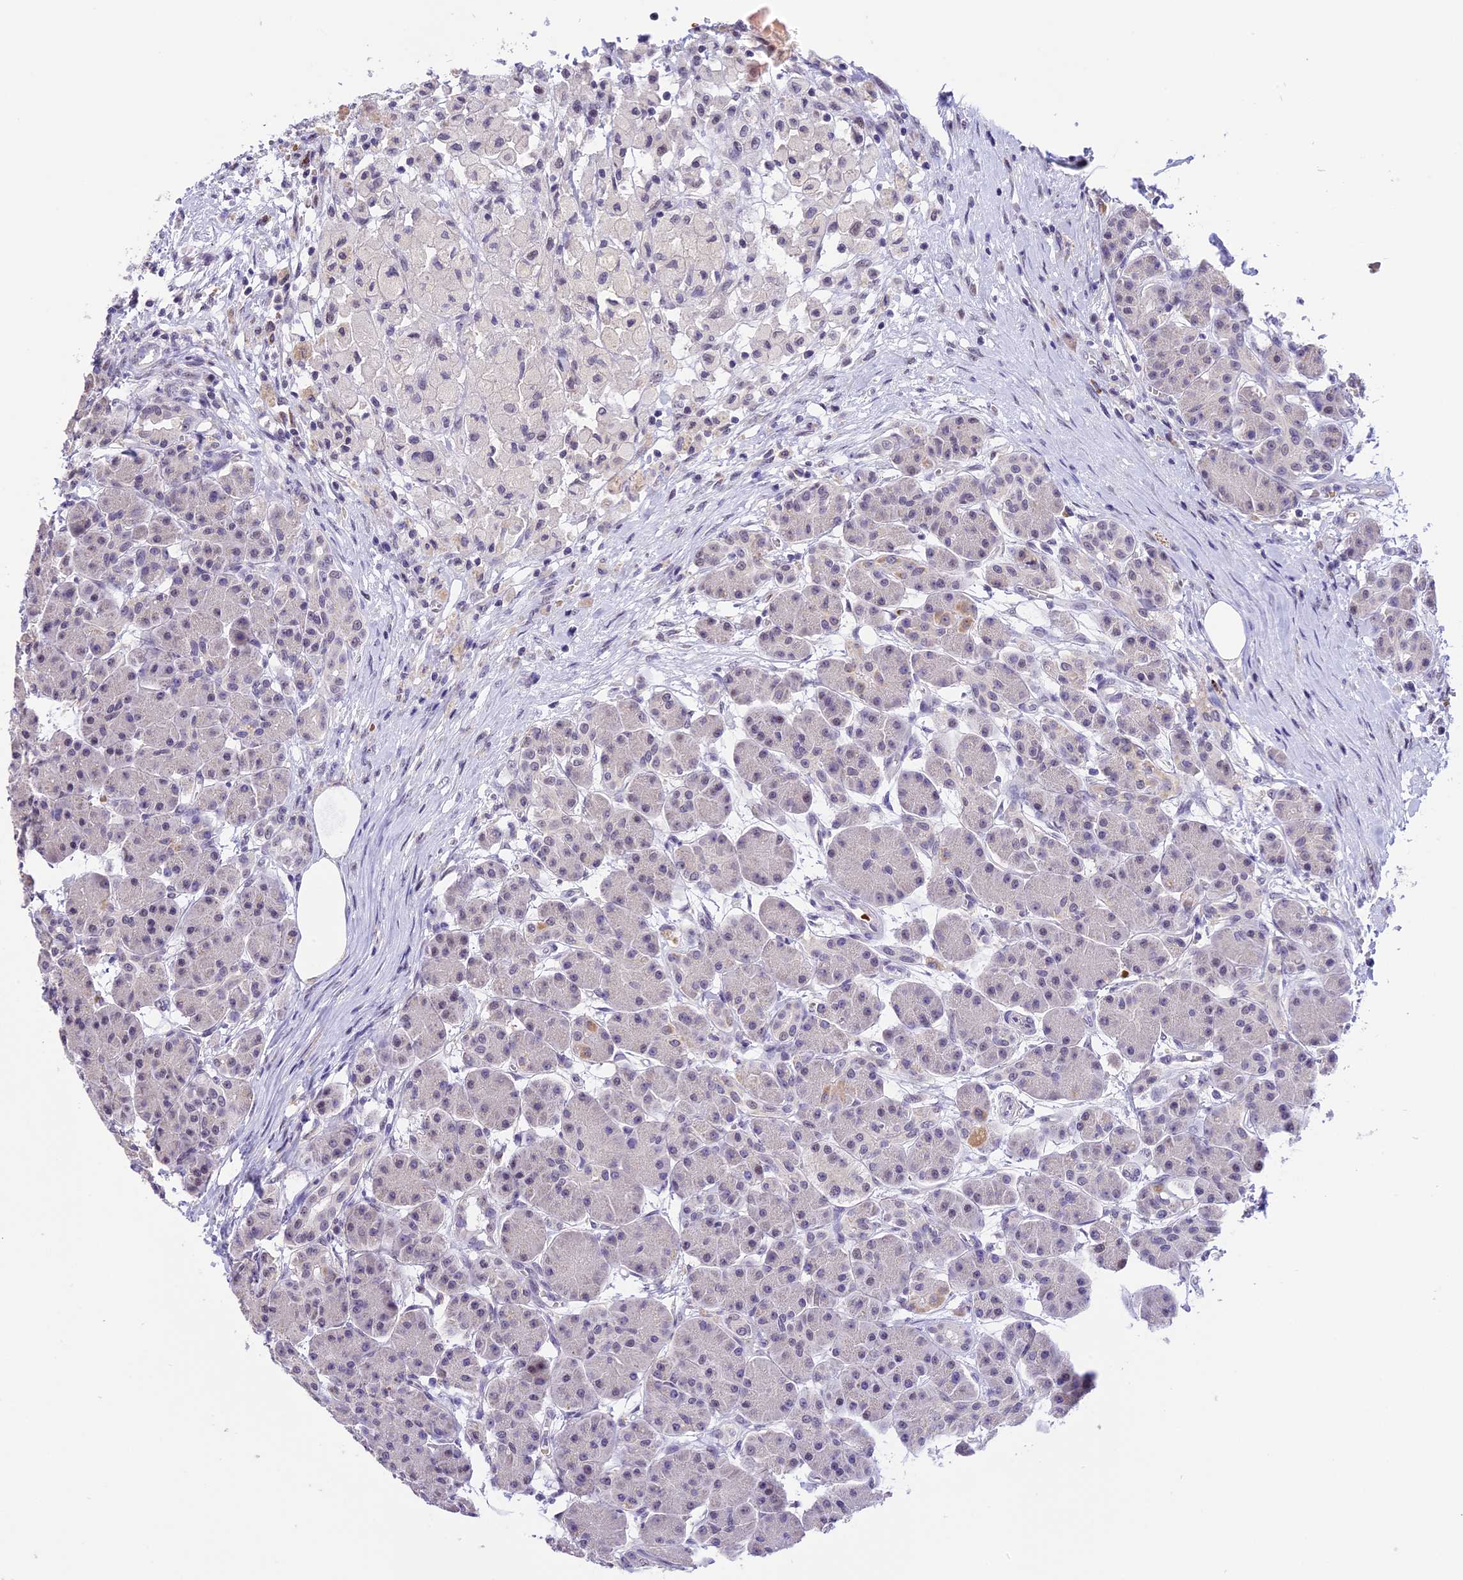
{"staining": {"intensity": "negative", "quantity": "none", "location": "none"}, "tissue": "pancreas", "cell_type": "Exocrine glandular cells", "image_type": "normal", "snomed": [{"axis": "morphology", "description": "Normal tissue, NOS"}, {"axis": "topography", "description": "Pancreas"}], "caption": "Pancreas stained for a protein using IHC reveals no expression exocrine glandular cells.", "gene": "AHSP", "patient": {"sex": "male", "age": 63}}